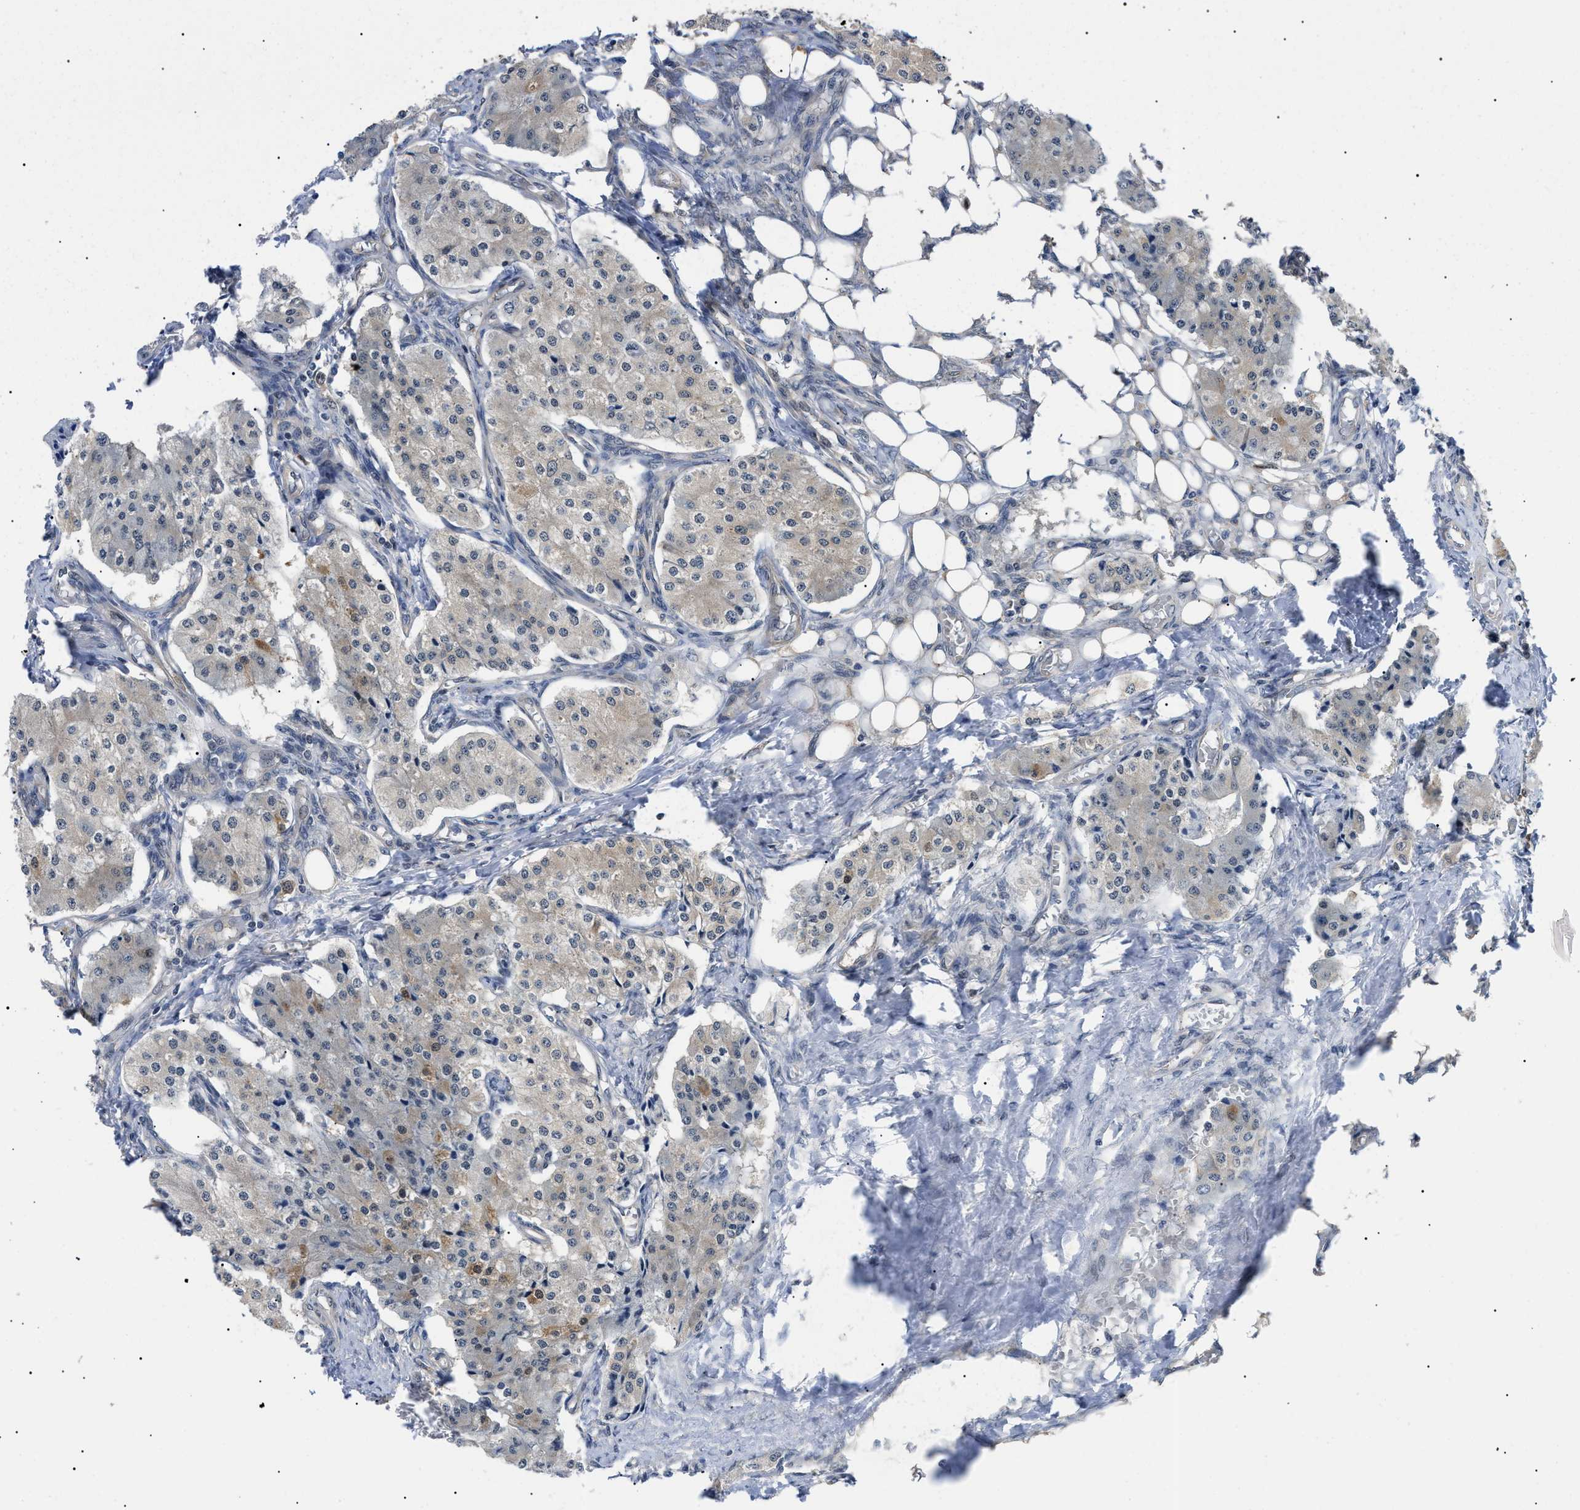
{"staining": {"intensity": "negative", "quantity": "none", "location": "none"}, "tissue": "carcinoid", "cell_type": "Tumor cells", "image_type": "cancer", "snomed": [{"axis": "morphology", "description": "Carcinoid, malignant, NOS"}, {"axis": "topography", "description": "Colon"}], "caption": "Human carcinoid (malignant) stained for a protein using immunohistochemistry (IHC) demonstrates no staining in tumor cells.", "gene": "GARRE1", "patient": {"sex": "female", "age": 52}}